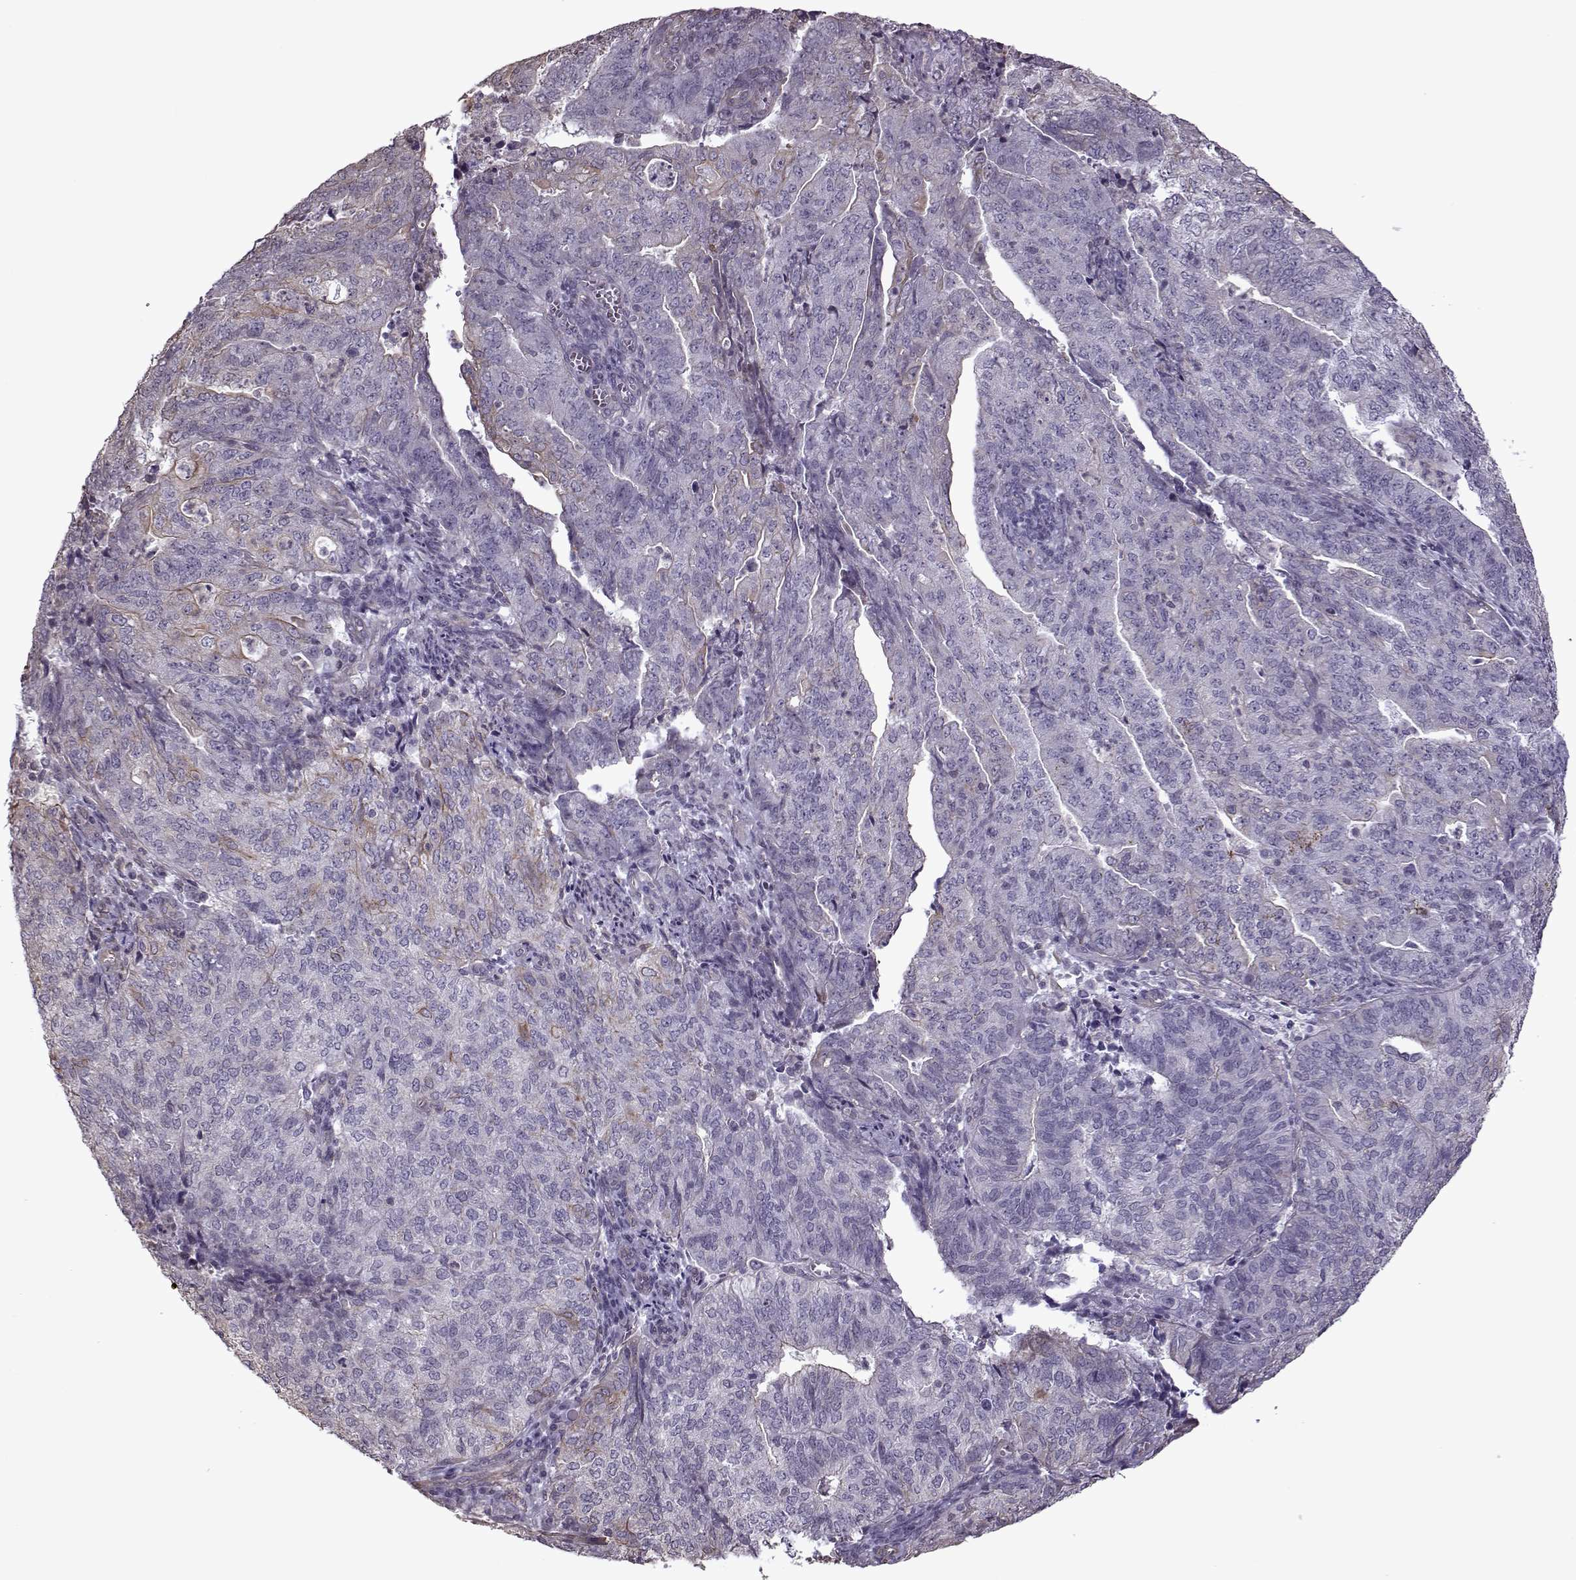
{"staining": {"intensity": "weak", "quantity": "<25%", "location": "cytoplasmic/membranous"}, "tissue": "endometrial cancer", "cell_type": "Tumor cells", "image_type": "cancer", "snomed": [{"axis": "morphology", "description": "Adenocarcinoma, NOS"}, {"axis": "topography", "description": "Endometrium"}], "caption": "A high-resolution image shows IHC staining of endometrial cancer, which exhibits no significant expression in tumor cells.", "gene": "KRT9", "patient": {"sex": "female", "age": 82}}